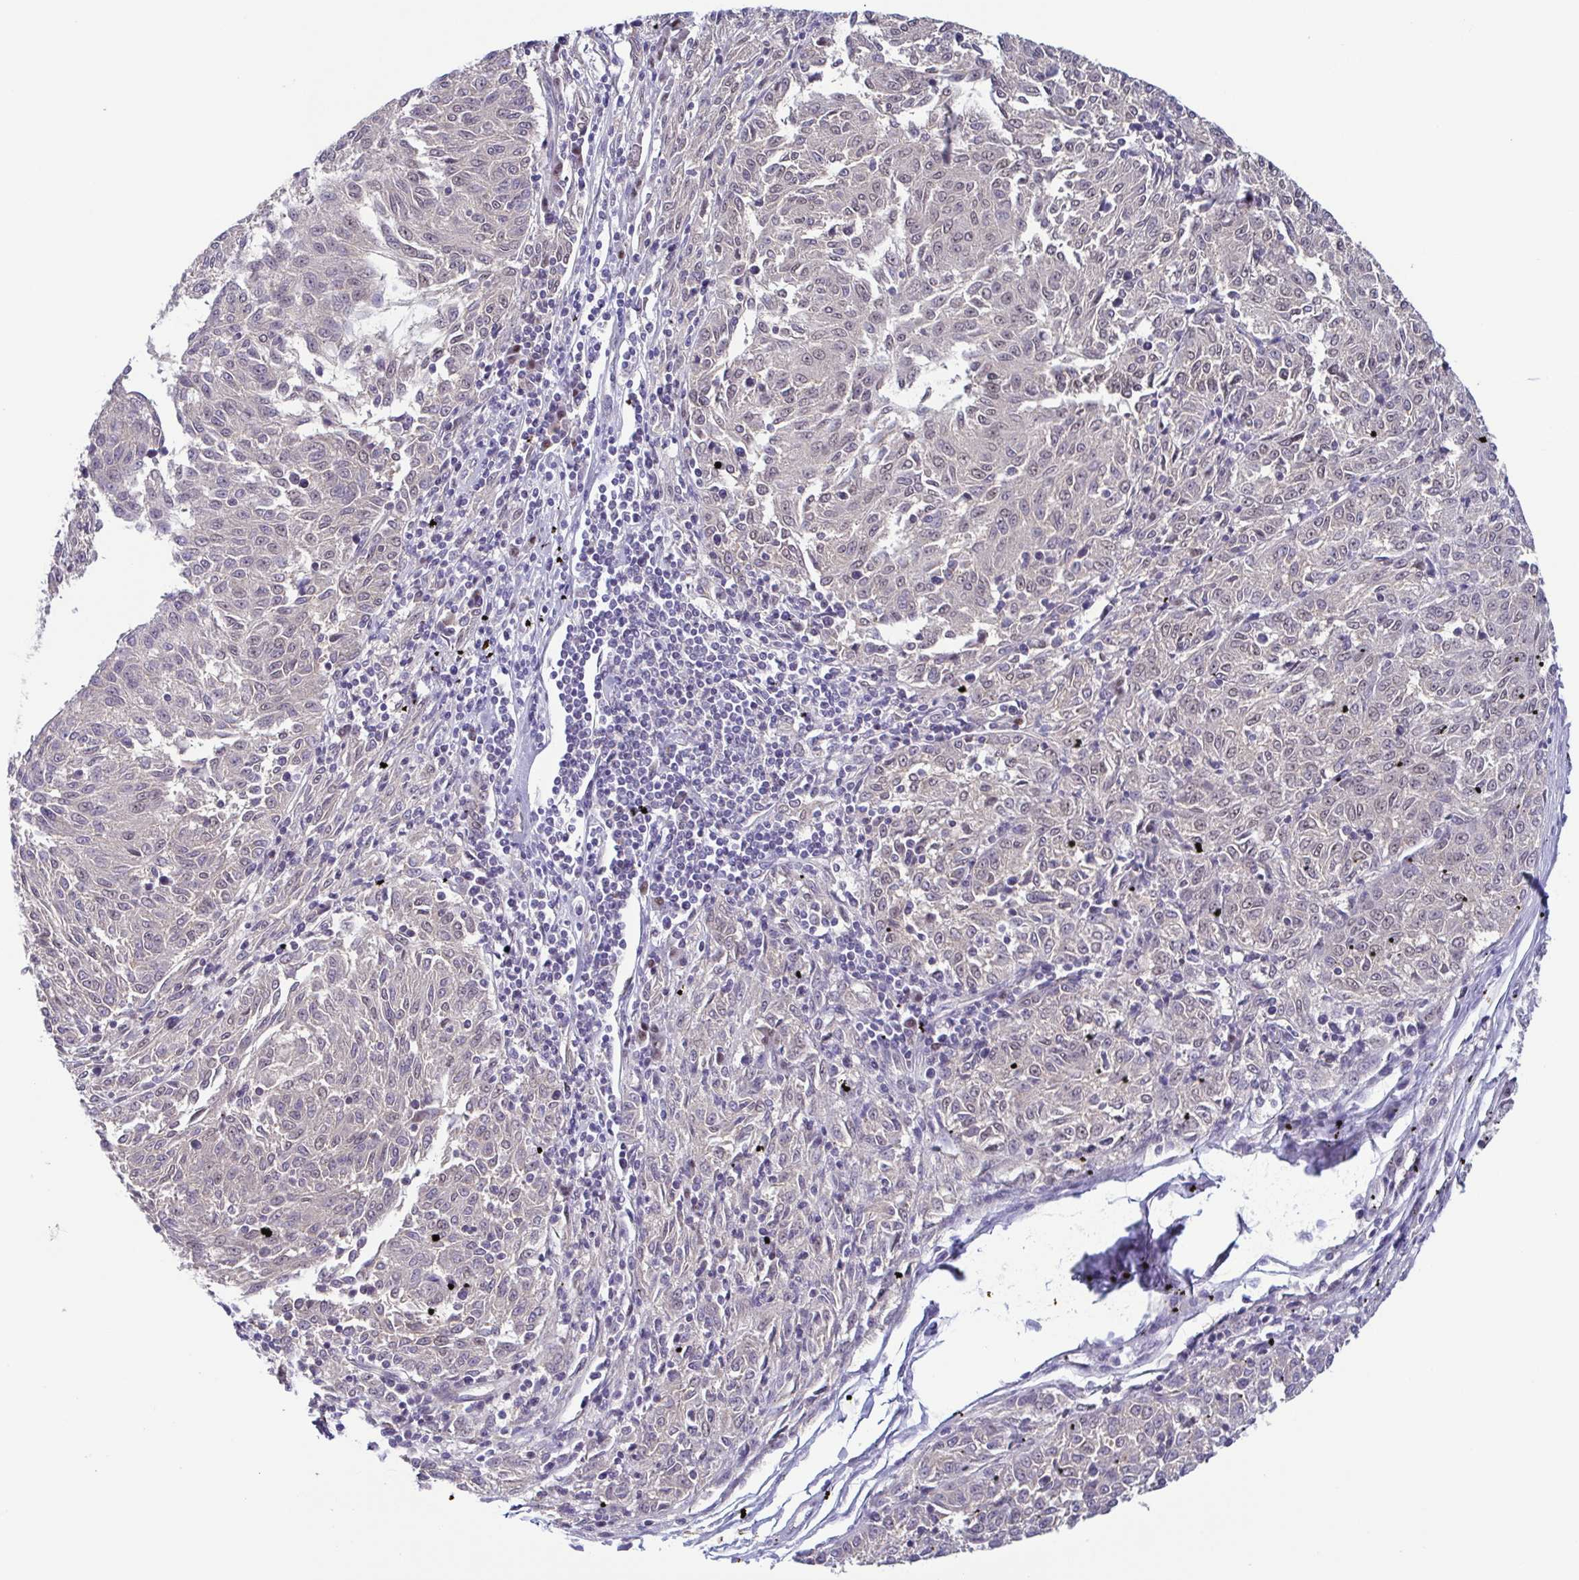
{"staining": {"intensity": "negative", "quantity": "none", "location": "none"}, "tissue": "melanoma", "cell_type": "Tumor cells", "image_type": "cancer", "snomed": [{"axis": "morphology", "description": "Malignant melanoma, NOS"}, {"axis": "topography", "description": "Skin"}], "caption": "Tumor cells show no significant protein expression in melanoma.", "gene": "UBE2Q1", "patient": {"sex": "female", "age": 72}}